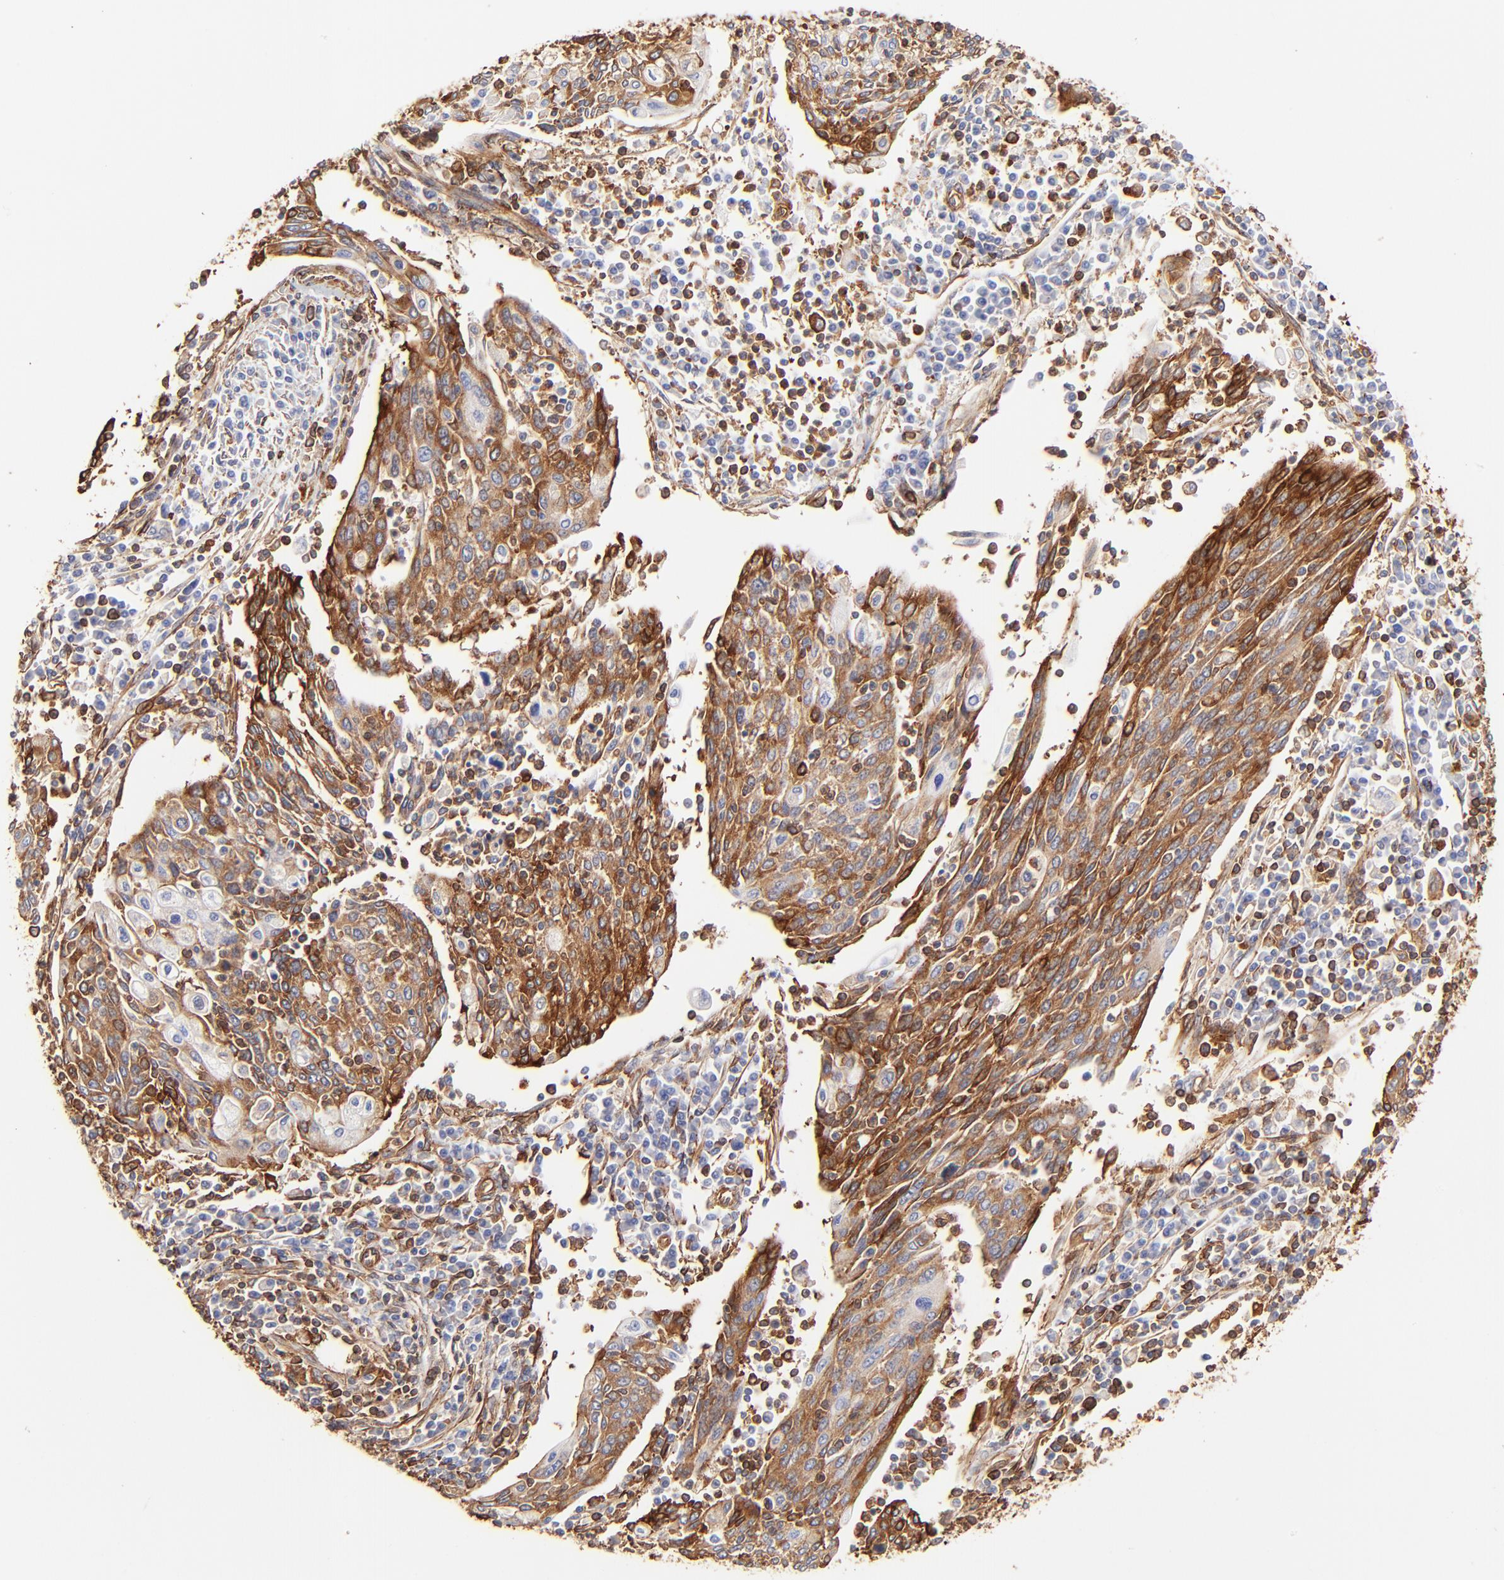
{"staining": {"intensity": "strong", "quantity": ">75%", "location": "cytoplasmic/membranous"}, "tissue": "cervical cancer", "cell_type": "Tumor cells", "image_type": "cancer", "snomed": [{"axis": "morphology", "description": "Squamous cell carcinoma, NOS"}, {"axis": "topography", "description": "Cervix"}], "caption": "High-power microscopy captured an IHC micrograph of cervical cancer, revealing strong cytoplasmic/membranous staining in approximately >75% of tumor cells.", "gene": "FLNA", "patient": {"sex": "female", "age": 40}}